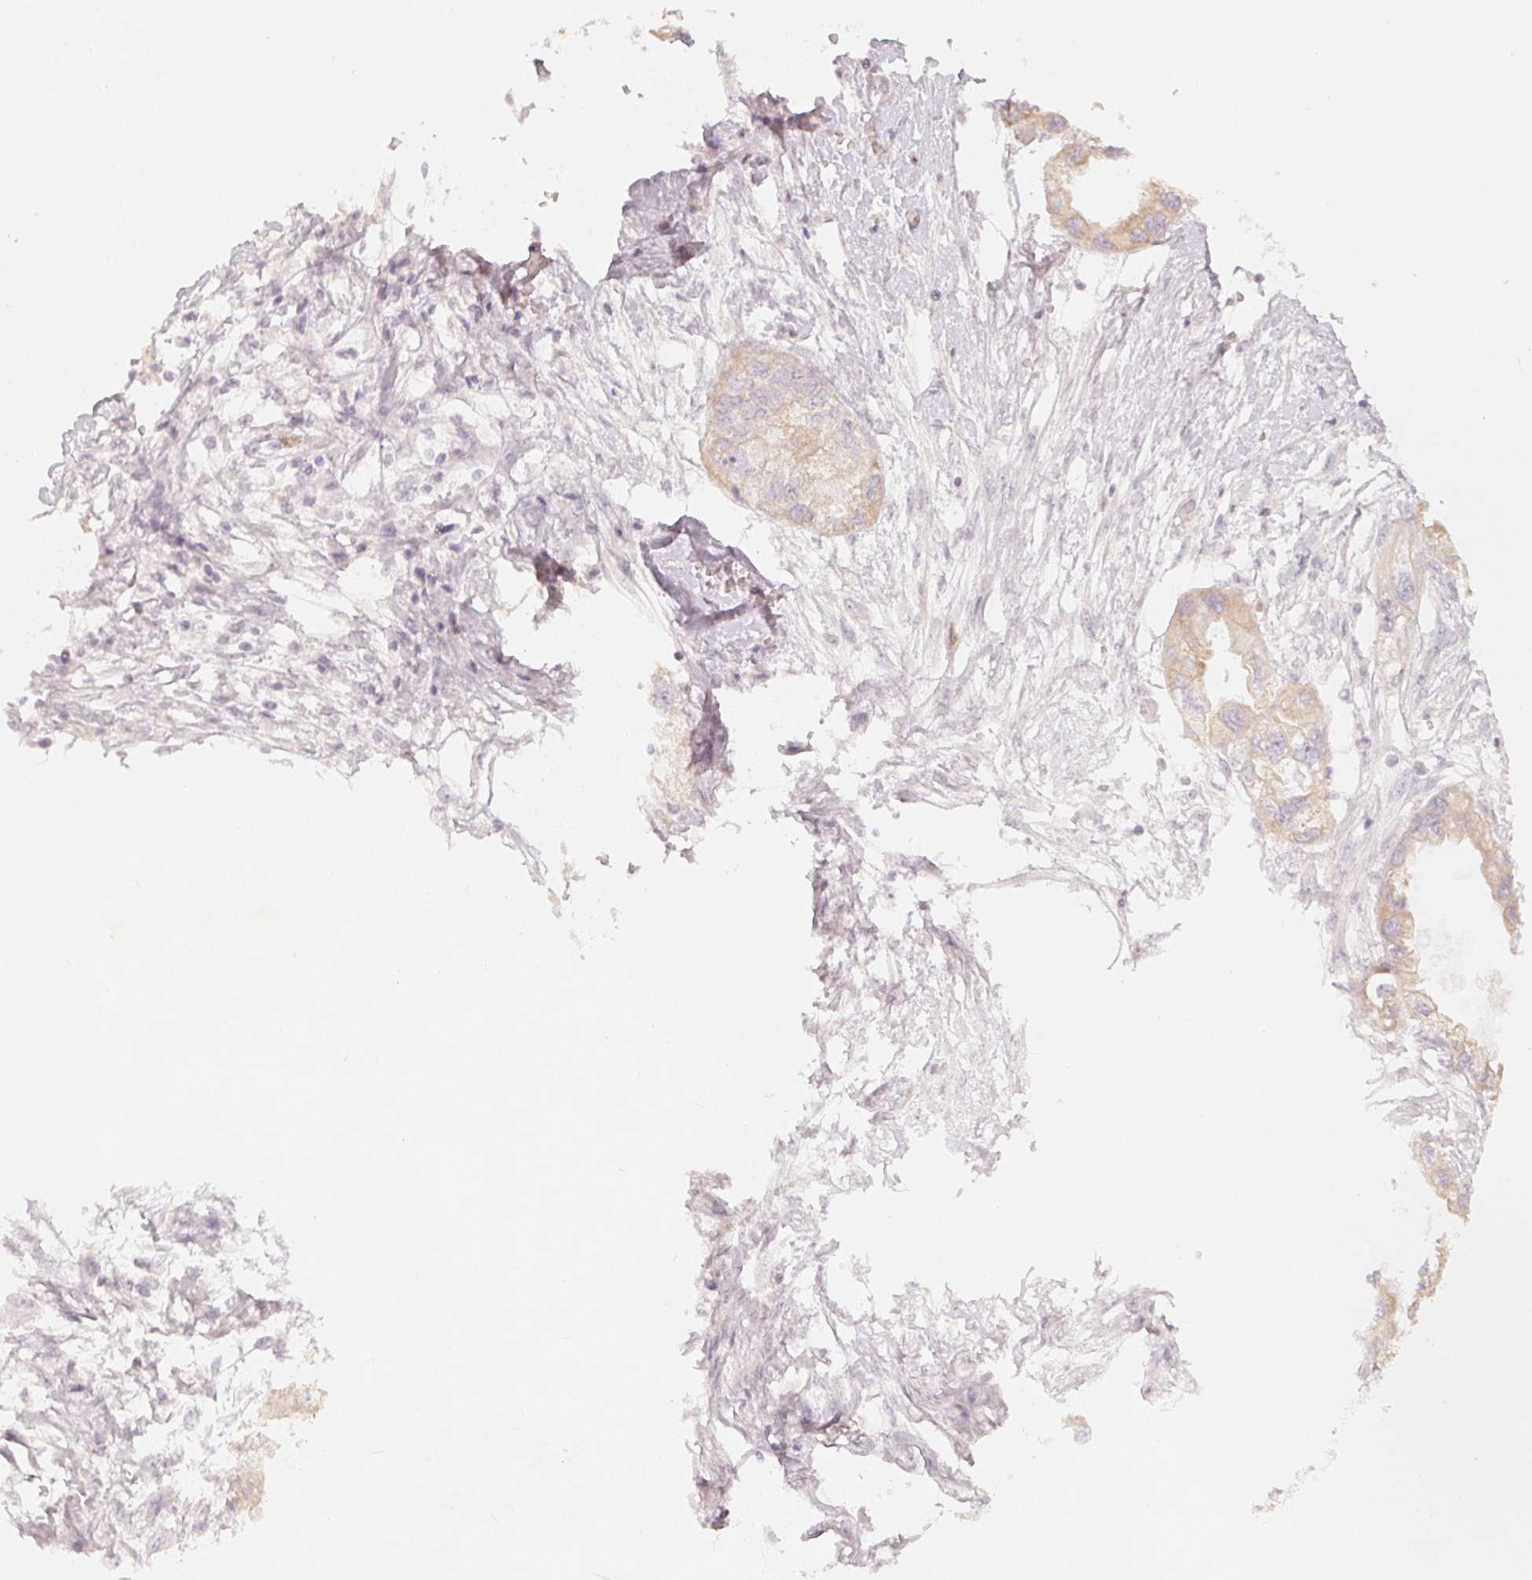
{"staining": {"intensity": "weak", "quantity": "25%-75%", "location": "cytoplasmic/membranous"}, "tissue": "endometrial cancer", "cell_type": "Tumor cells", "image_type": "cancer", "snomed": [{"axis": "morphology", "description": "Adenocarcinoma, NOS"}, {"axis": "morphology", "description": "Adenocarcinoma, metastatic, NOS"}, {"axis": "topography", "description": "Adipose tissue"}, {"axis": "topography", "description": "Endometrium"}], "caption": "High-magnification brightfield microscopy of adenocarcinoma (endometrial) stained with DAB (brown) and counterstained with hematoxylin (blue). tumor cells exhibit weak cytoplasmic/membranous positivity is identified in approximately25%-75% of cells. (Brightfield microscopy of DAB IHC at high magnification).", "gene": "DENND2C", "patient": {"sex": "female", "age": 67}}